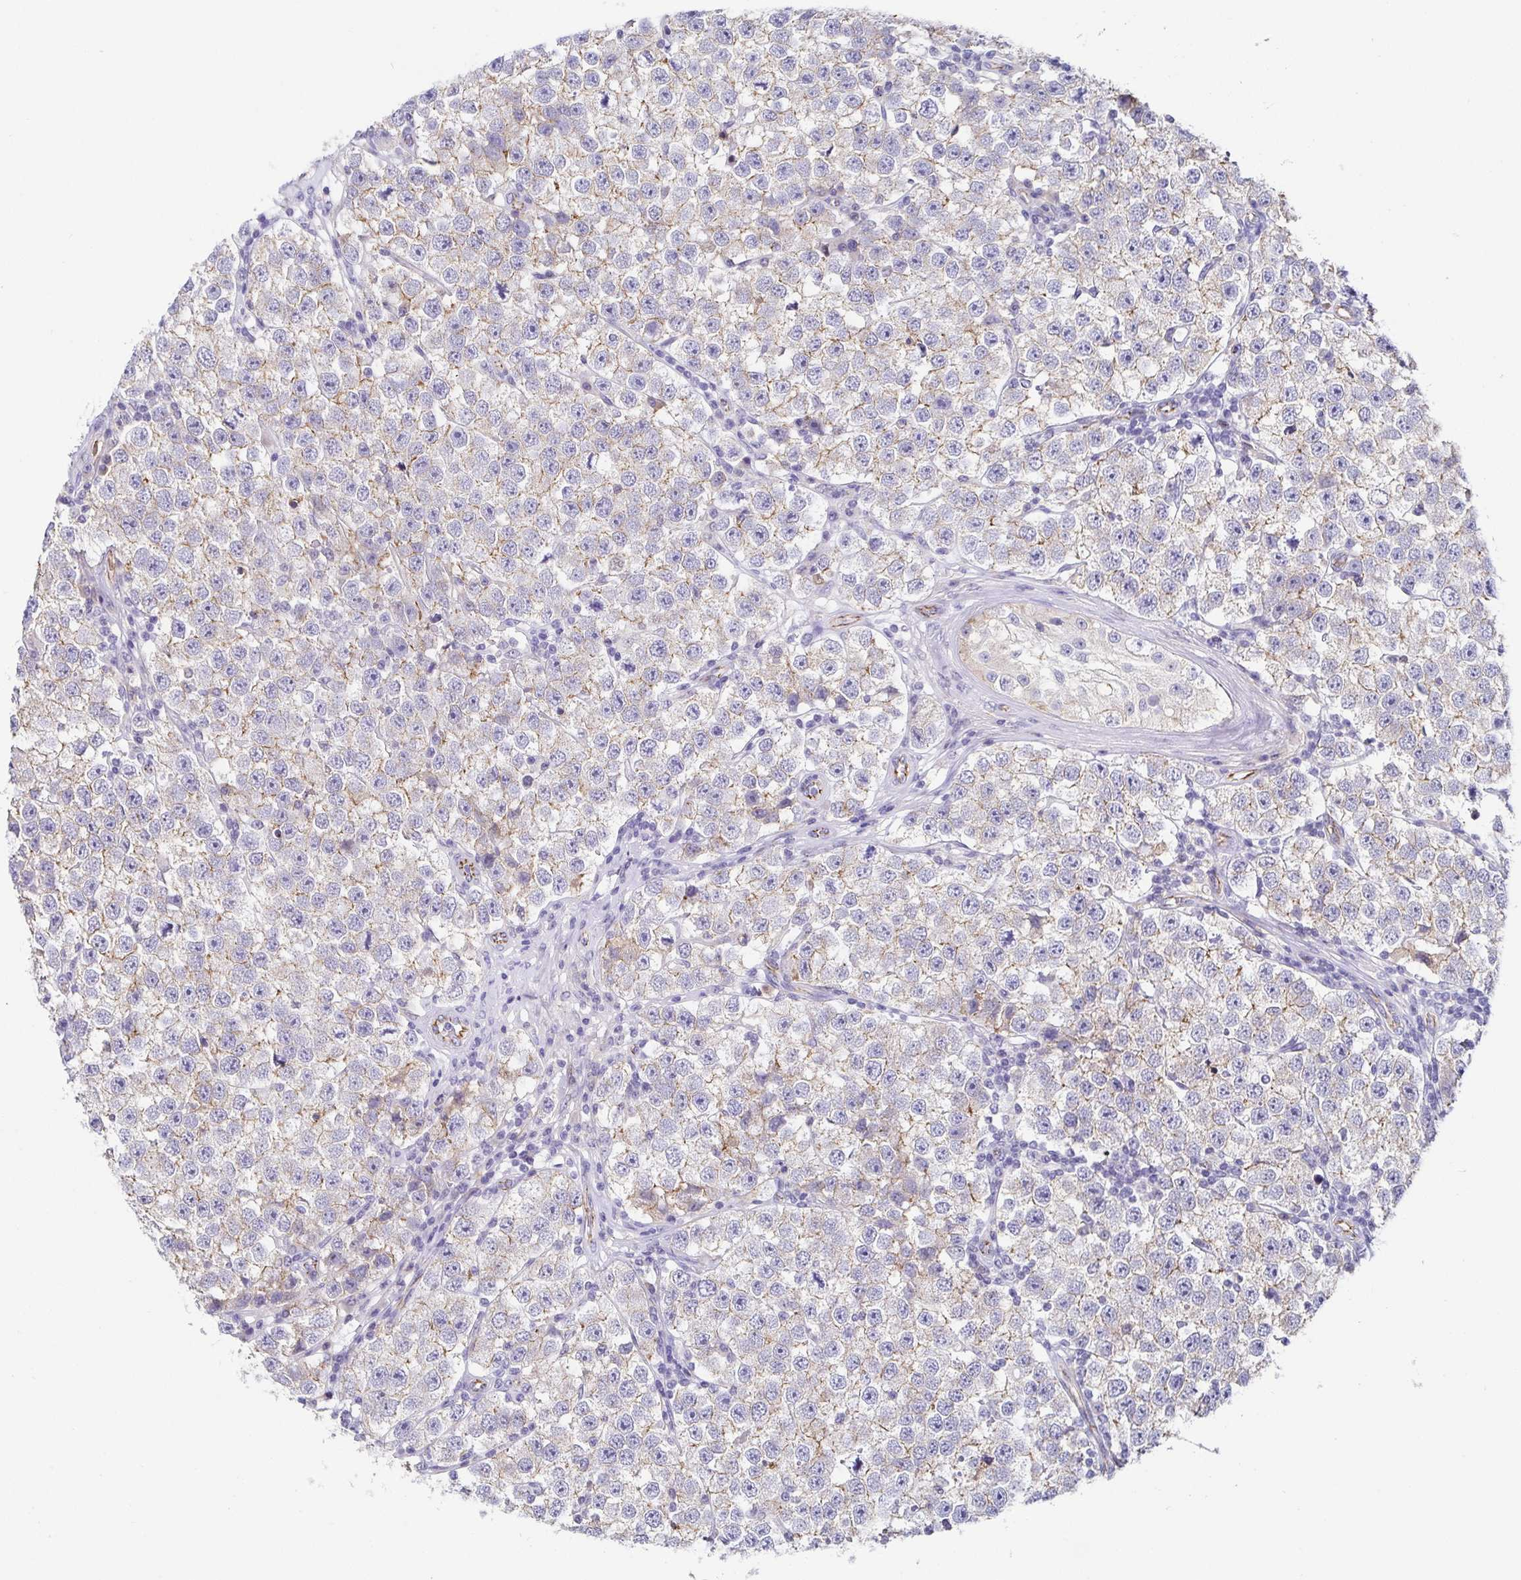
{"staining": {"intensity": "moderate", "quantity": "<25%", "location": "cytoplasmic/membranous"}, "tissue": "testis cancer", "cell_type": "Tumor cells", "image_type": "cancer", "snomed": [{"axis": "morphology", "description": "Seminoma, NOS"}, {"axis": "topography", "description": "Testis"}], "caption": "High-power microscopy captured an immunohistochemistry image of seminoma (testis), revealing moderate cytoplasmic/membranous expression in approximately <25% of tumor cells.", "gene": "PIWIL3", "patient": {"sex": "male", "age": 34}}